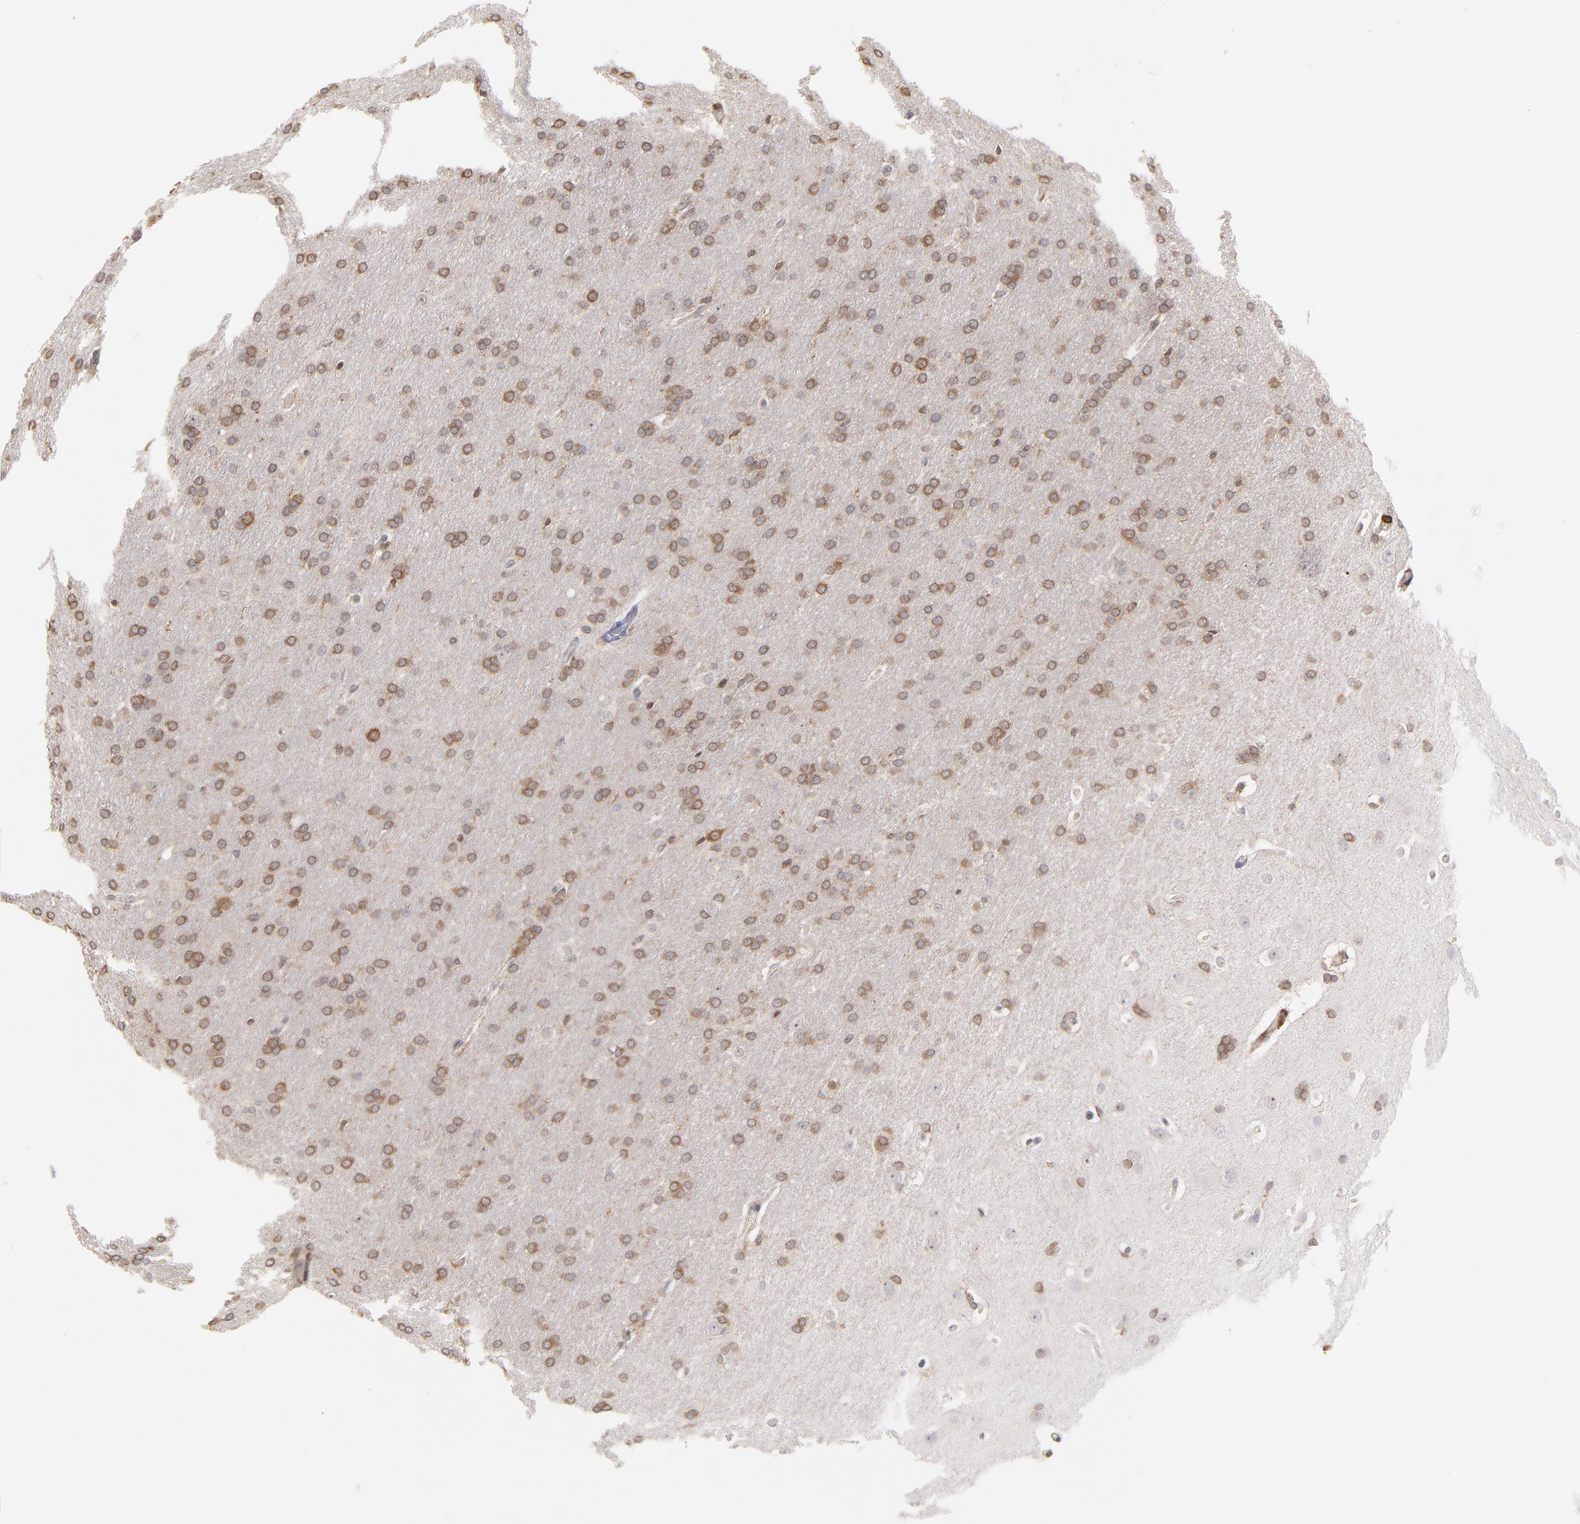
{"staining": {"intensity": "moderate", "quantity": "25%-75%", "location": "cytoplasmic/membranous"}, "tissue": "glioma", "cell_type": "Tumor cells", "image_type": "cancer", "snomed": [{"axis": "morphology", "description": "Glioma, malignant, Low grade"}, {"axis": "topography", "description": "Brain"}], "caption": "Low-grade glioma (malignant) stained with a protein marker shows moderate staining in tumor cells.", "gene": "WIPF1", "patient": {"sex": "female", "age": 32}}